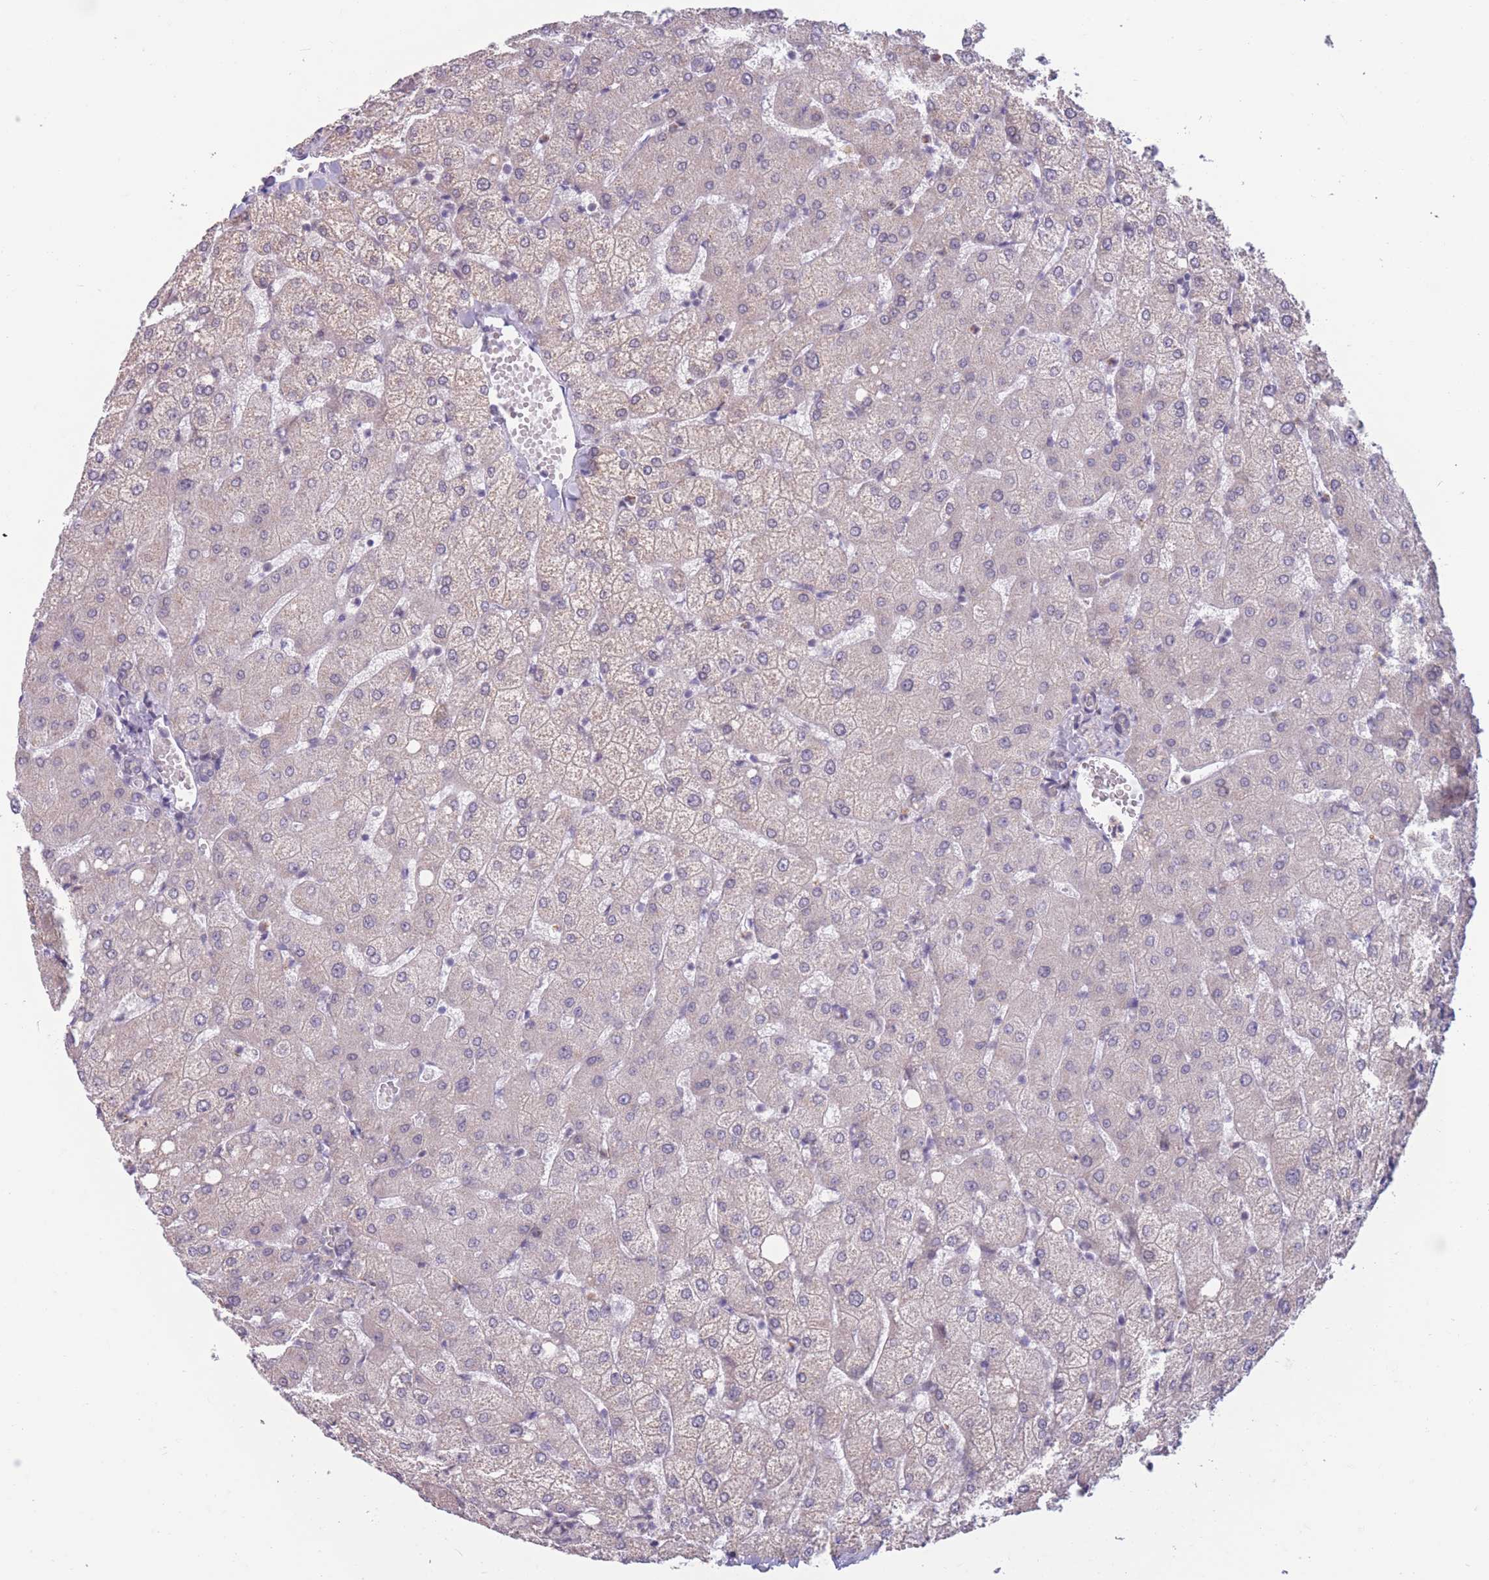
{"staining": {"intensity": "negative", "quantity": "none", "location": "none"}, "tissue": "liver", "cell_type": "Cholangiocytes", "image_type": "normal", "snomed": [{"axis": "morphology", "description": "Normal tissue, NOS"}, {"axis": "topography", "description": "Liver"}], "caption": "Immunohistochemistry (IHC) of normal human liver reveals no positivity in cholangiocytes. (Stains: DAB immunohistochemistry with hematoxylin counter stain, Microscopy: brightfield microscopy at high magnification).", "gene": "PODXL", "patient": {"sex": "female", "age": 54}}